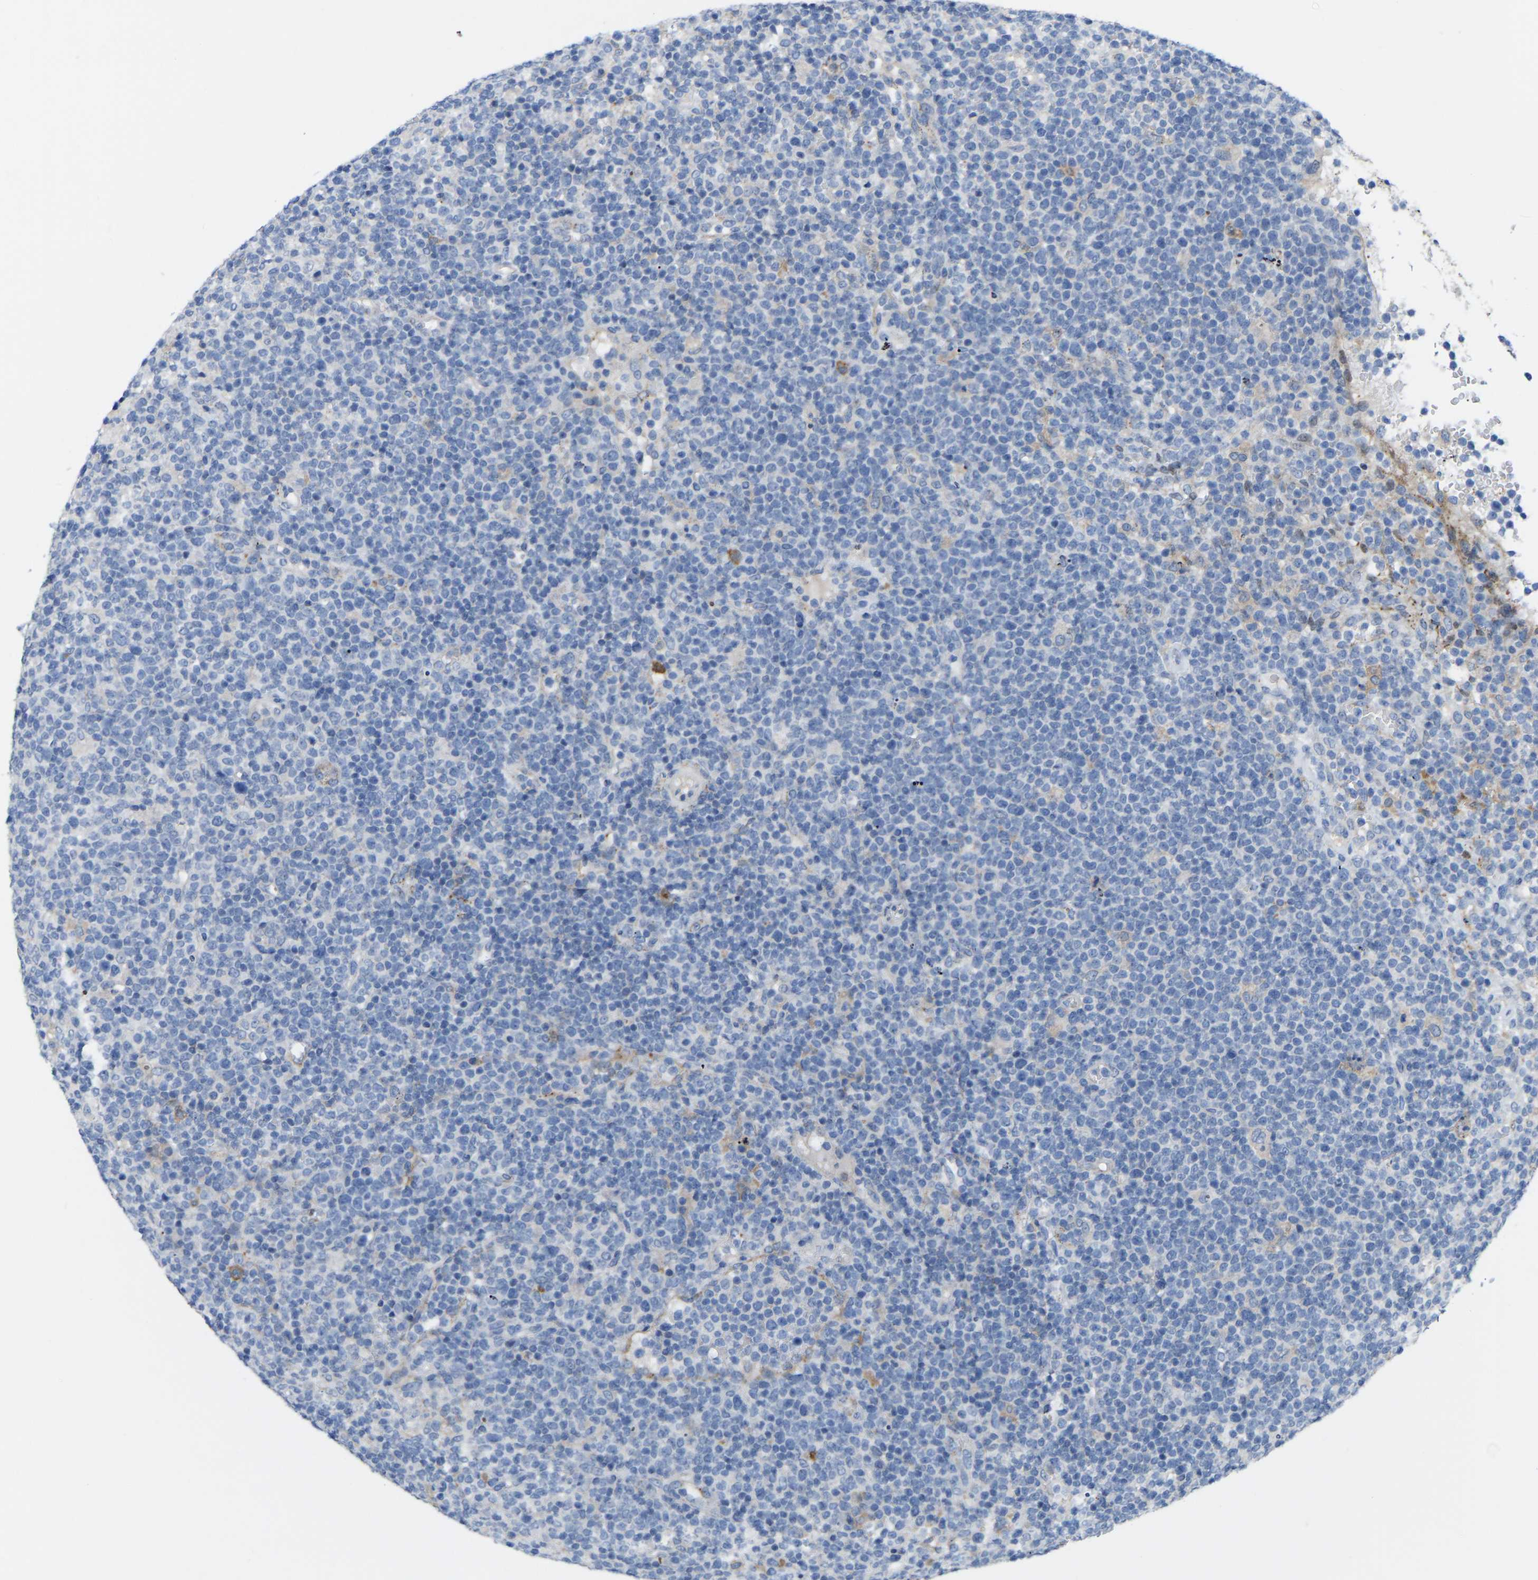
{"staining": {"intensity": "negative", "quantity": "none", "location": "none"}, "tissue": "lymphoma", "cell_type": "Tumor cells", "image_type": "cancer", "snomed": [{"axis": "morphology", "description": "Malignant lymphoma, non-Hodgkin's type, High grade"}, {"axis": "topography", "description": "Lymph node"}], "caption": "A micrograph of malignant lymphoma, non-Hodgkin's type (high-grade) stained for a protein demonstrates no brown staining in tumor cells. (DAB (3,3'-diaminobenzidine) IHC visualized using brightfield microscopy, high magnification).", "gene": "ABTB2", "patient": {"sex": "male", "age": 61}}